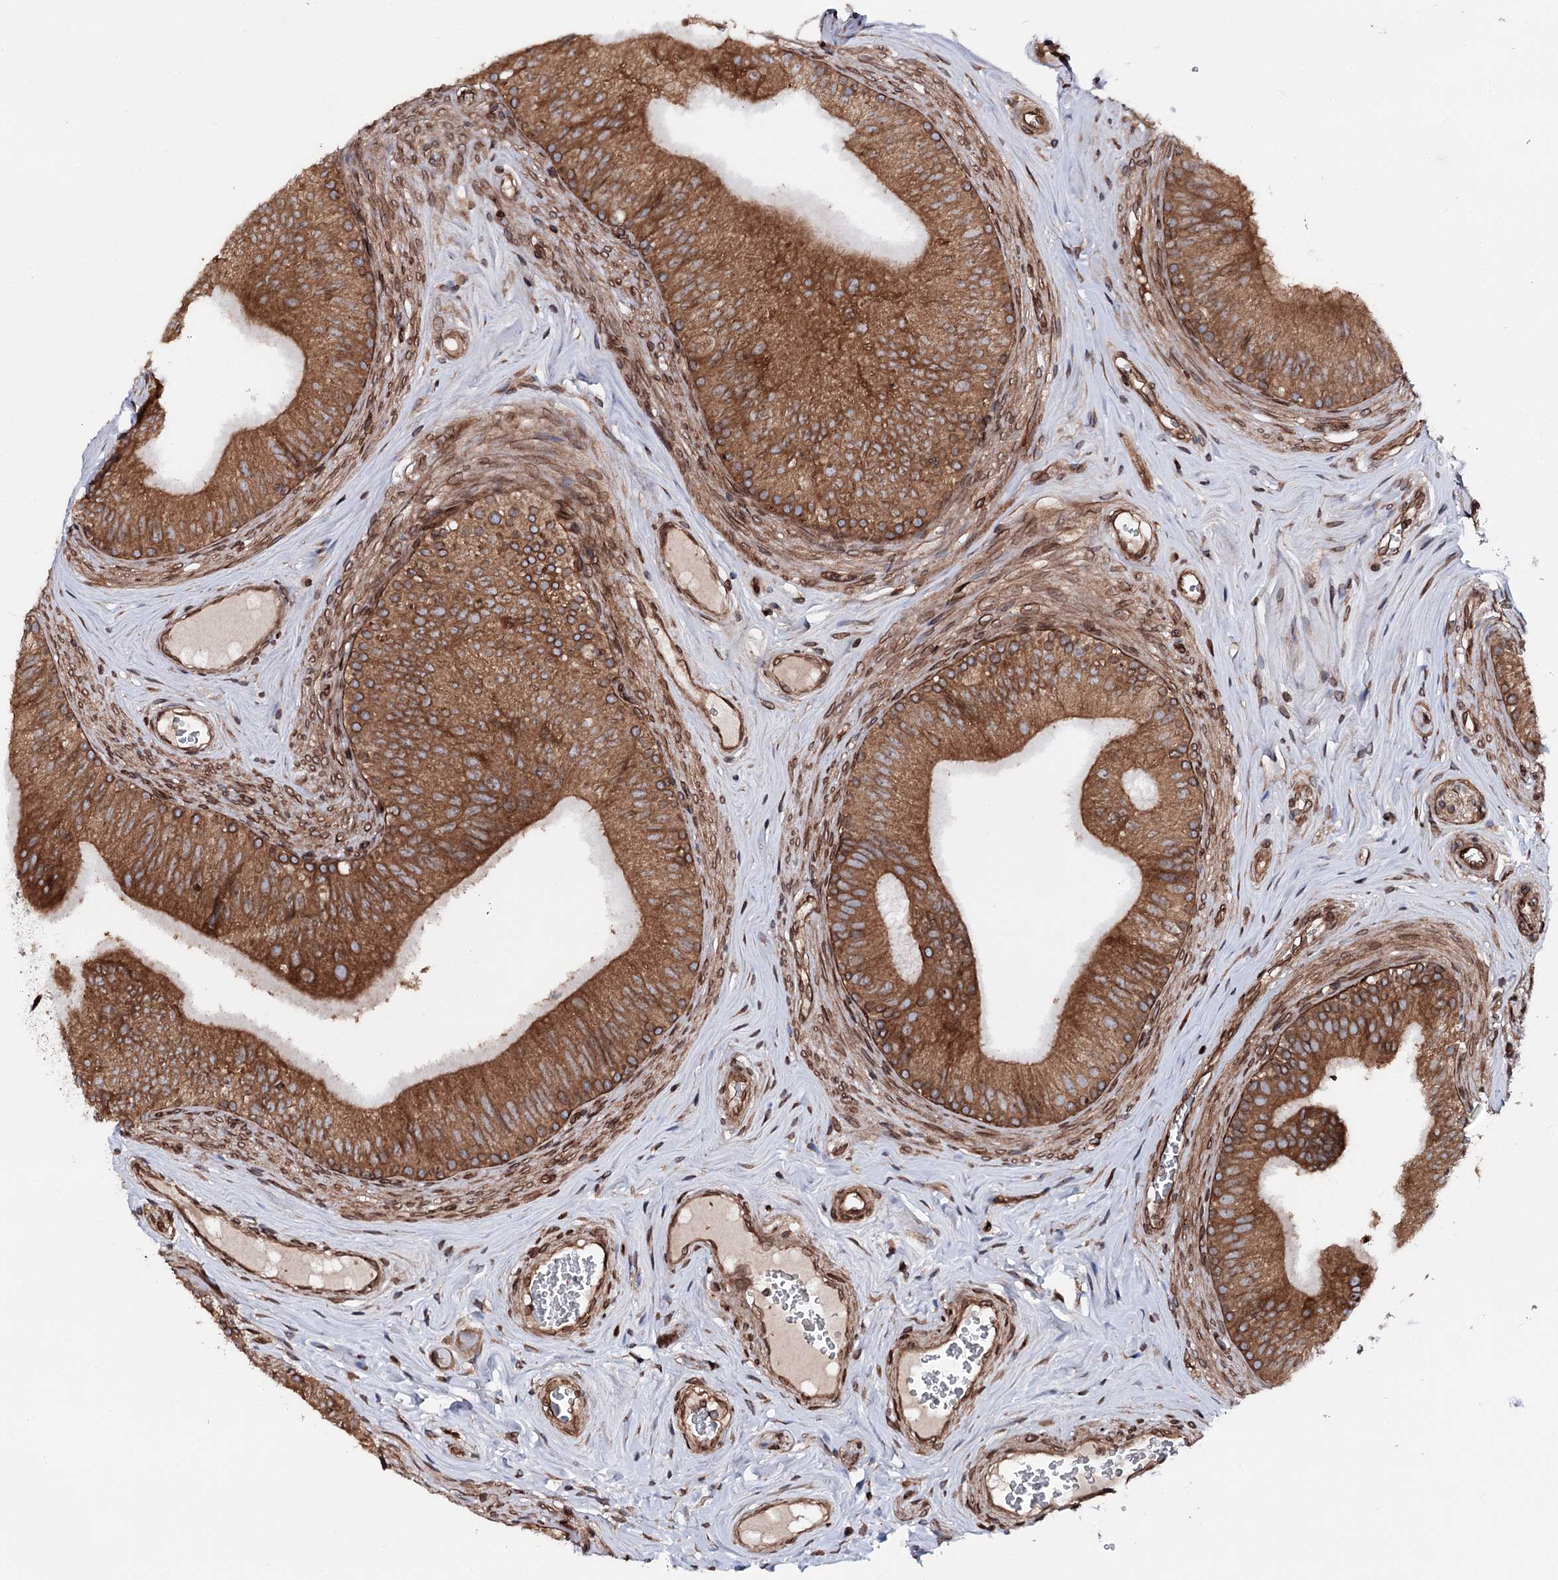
{"staining": {"intensity": "strong", "quantity": ">75%", "location": "cytoplasmic/membranous"}, "tissue": "epididymis", "cell_type": "Glandular cells", "image_type": "normal", "snomed": [{"axis": "morphology", "description": "Normal tissue, NOS"}, {"axis": "topography", "description": "Epididymis"}], "caption": "Human epididymis stained with a brown dye demonstrates strong cytoplasmic/membranous positive expression in about >75% of glandular cells.", "gene": "FGFR1OP2", "patient": {"sex": "male", "age": 46}}